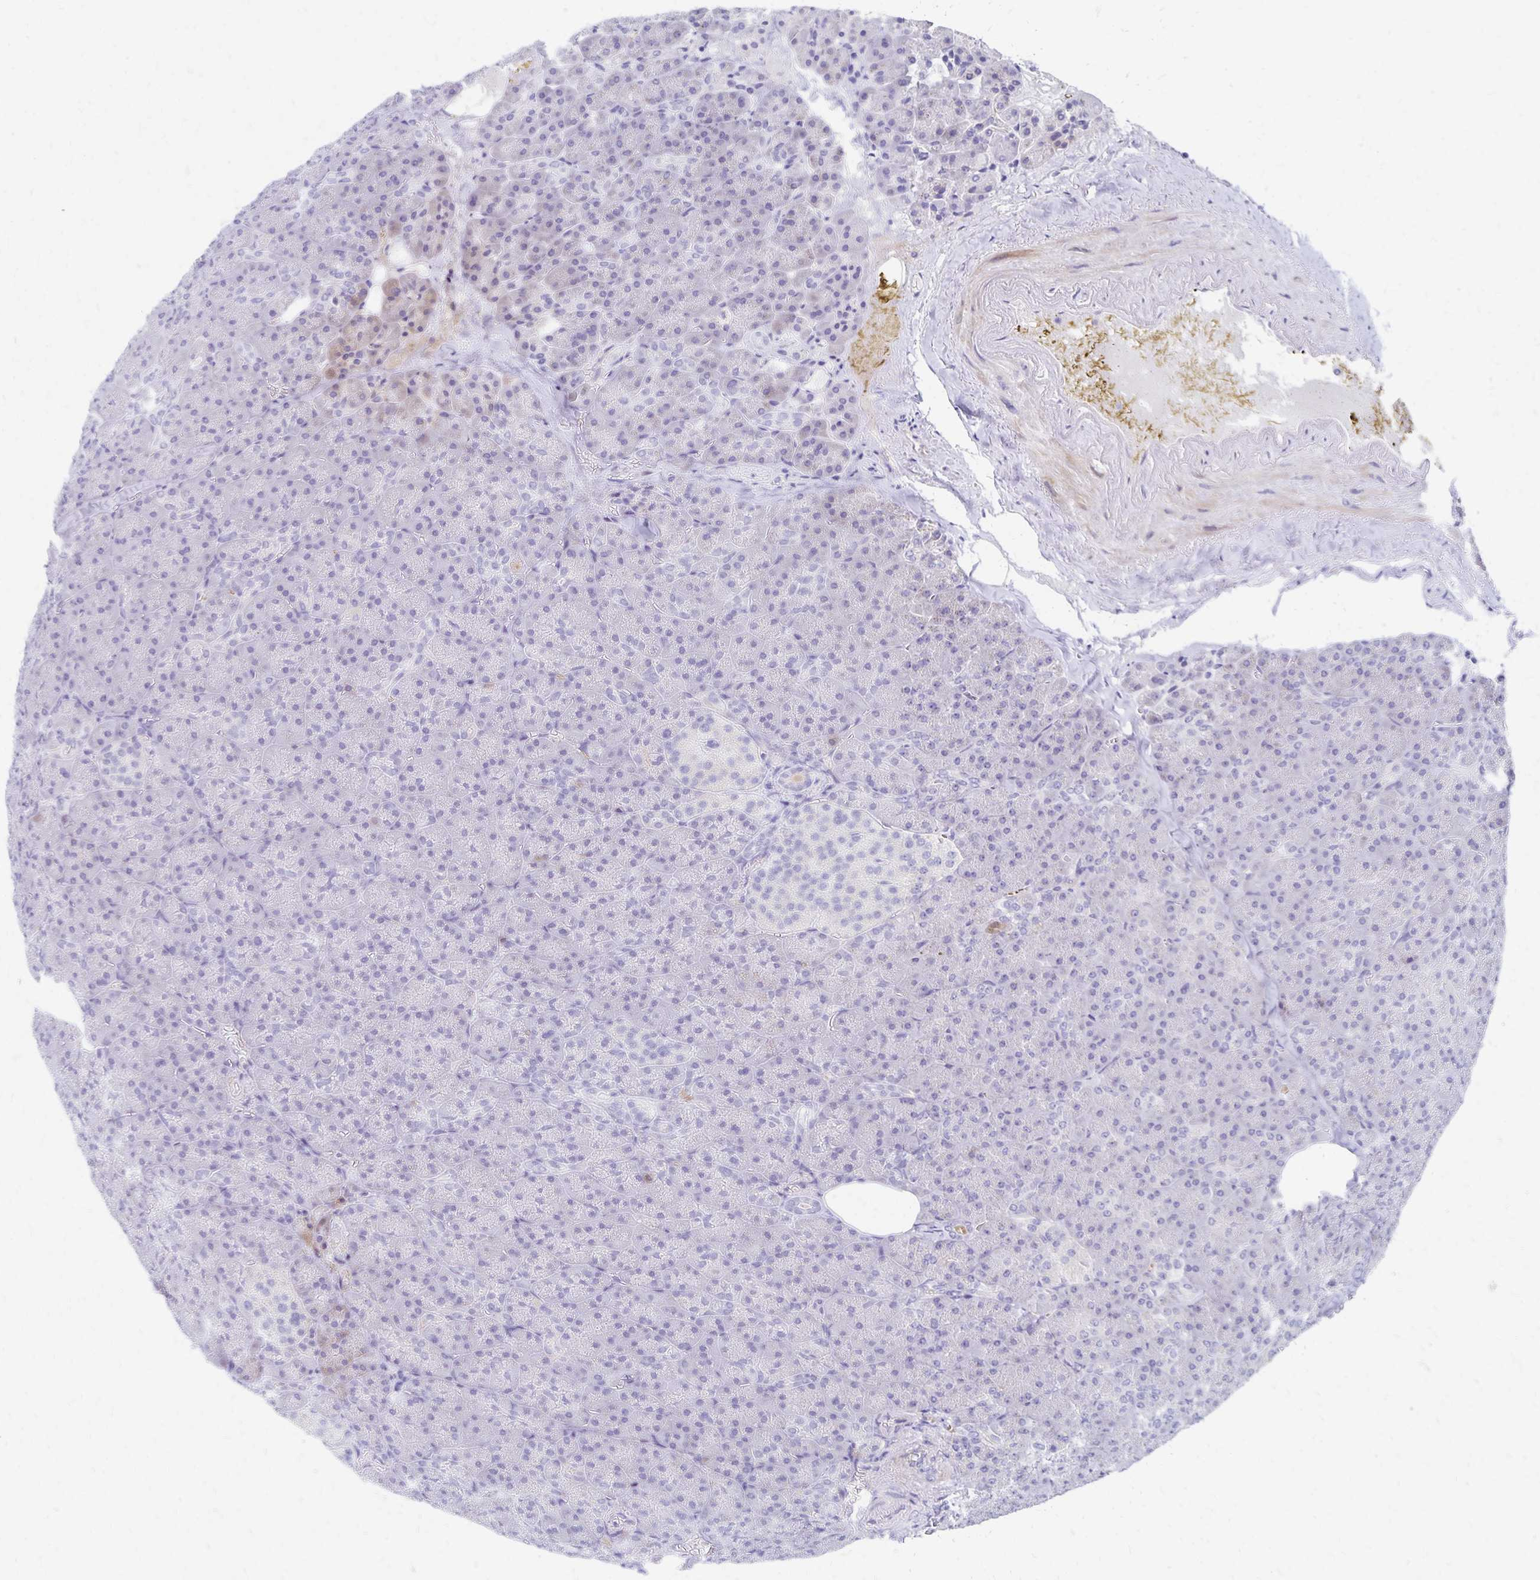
{"staining": {"intensity": "negative", "quantity": "none", "location": "none"}, "tissue": "pancreas", "cell_type": "Exocrine glandular cells", "image_type": "normal", "snomed": [{"axis": "morphology", "description": "Normal tissue, NOS"}, {"axis": "topography", "description": "Pancreas"}], "caption": "This is an IHC micrograph of unremarkable human pancreas. There is no staining in exocrine glandular cells.", "gene": "NECAP1", "patient": {"sex": "female", "age": 74}}